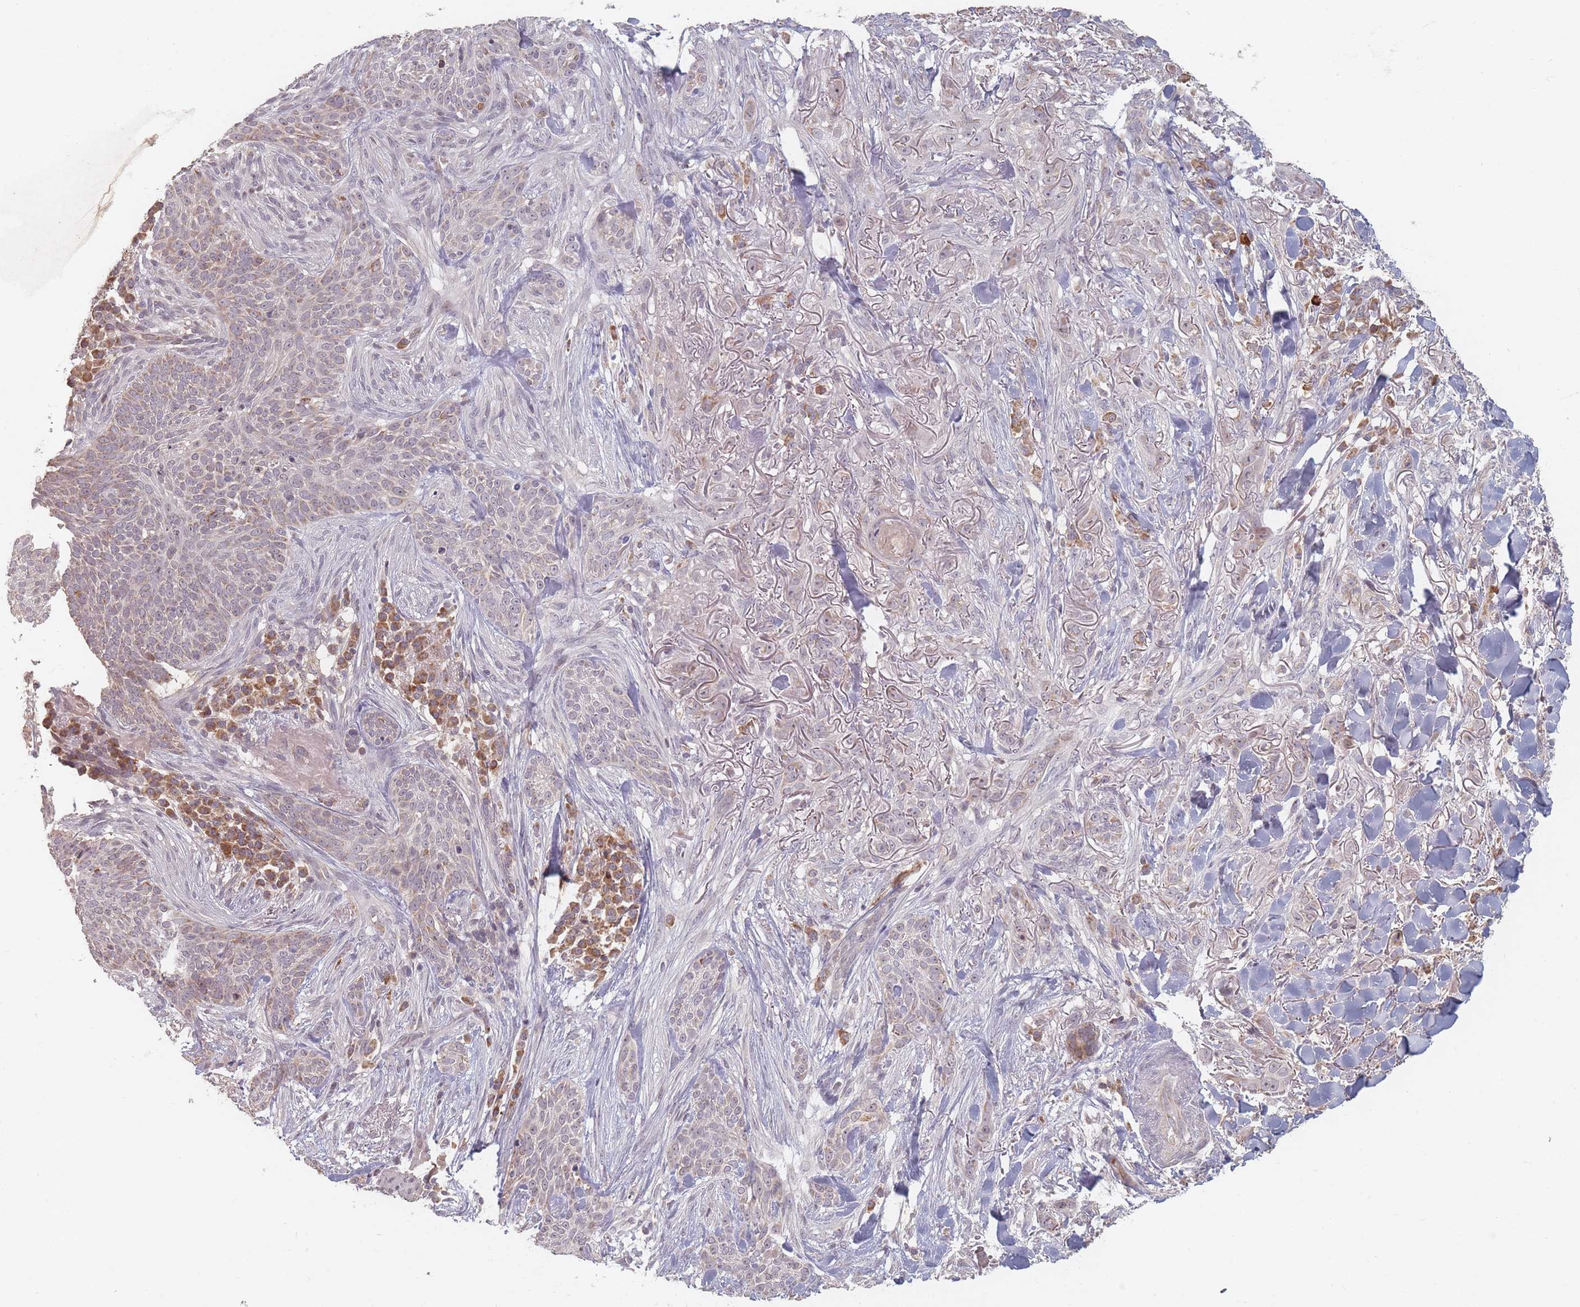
{"staining": {"intensity": "weak", "quantity": "<25%", "location": "cytoplasmic/membranous"}, "tissue": "skin cancer", "cell_type": "Tumor cells", "image_type": "cancer", "snomed": [{"axis": "morphology", "description": "Basal cell carcinoma"}, {"axis": "topography", "description": "Skin"}], "caption": "High magnification brightfield microscopy of skin cancer (basal cell carcinoma) stained with DAB (3,3'-diaminobenzidine) (brown) and counterstained with hematoxylin (blue): tumor cells show no significant expression.", "gene": "OR2M4", "patient": {"sex": "male", "age": 72}}